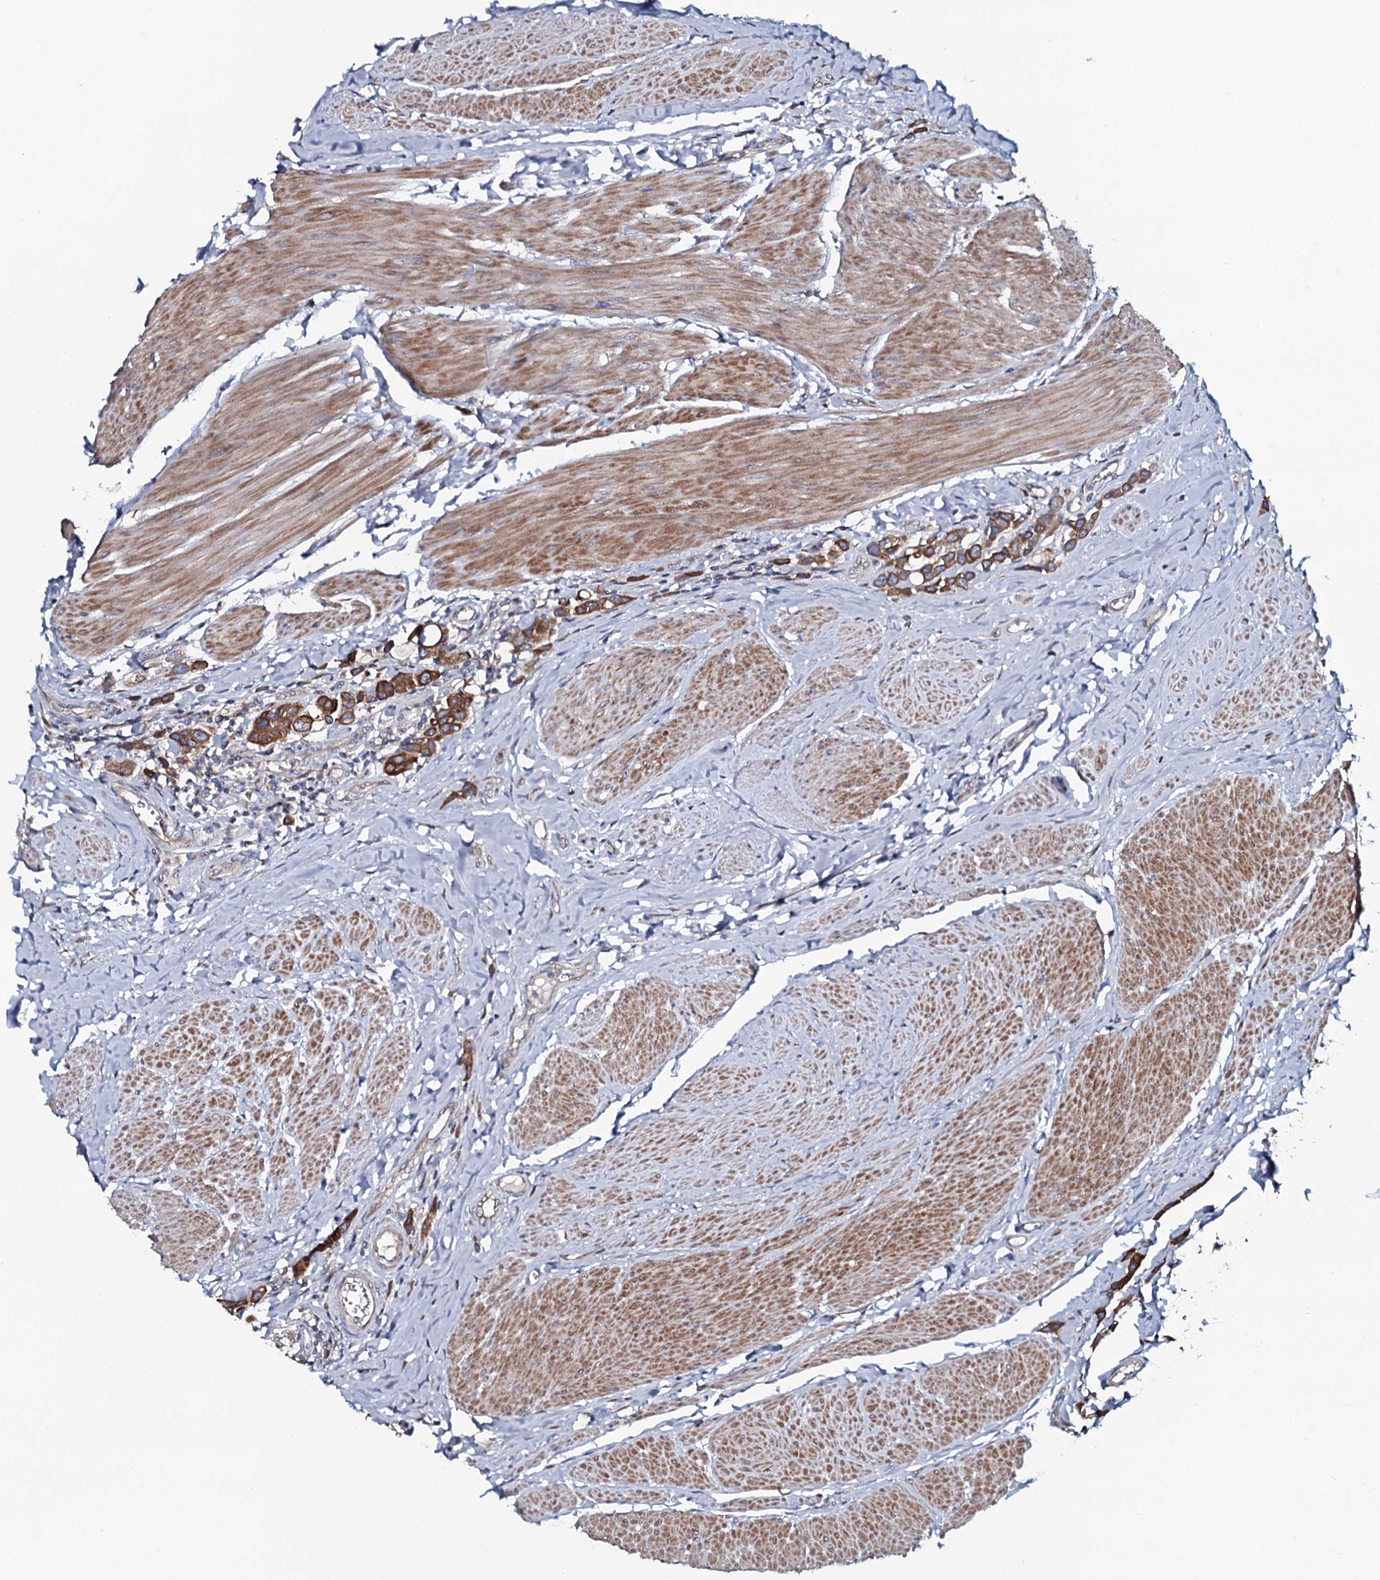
{"staining": {"intensity": "moderate", "quantity": ">75%", "location": "cytoplasmic/membranous"}, "tissue": "urothelial cancer", "cell_type": "Tumor cells", "image_type": "cancer", "snomed": [{"axis": "morphology", "description": "Urothelial carcinoma, High grade"}, {"axis": "topography", "description": "Urinary bladder"}], "caption": "Urothelial cancer stained with a brown dye reveals moderate cytoplasmic/membranous positive expression in approximately >75% of tumor cells.", "gene": "TMEM151A", "patient": {"sex": "male", "age": 50}}